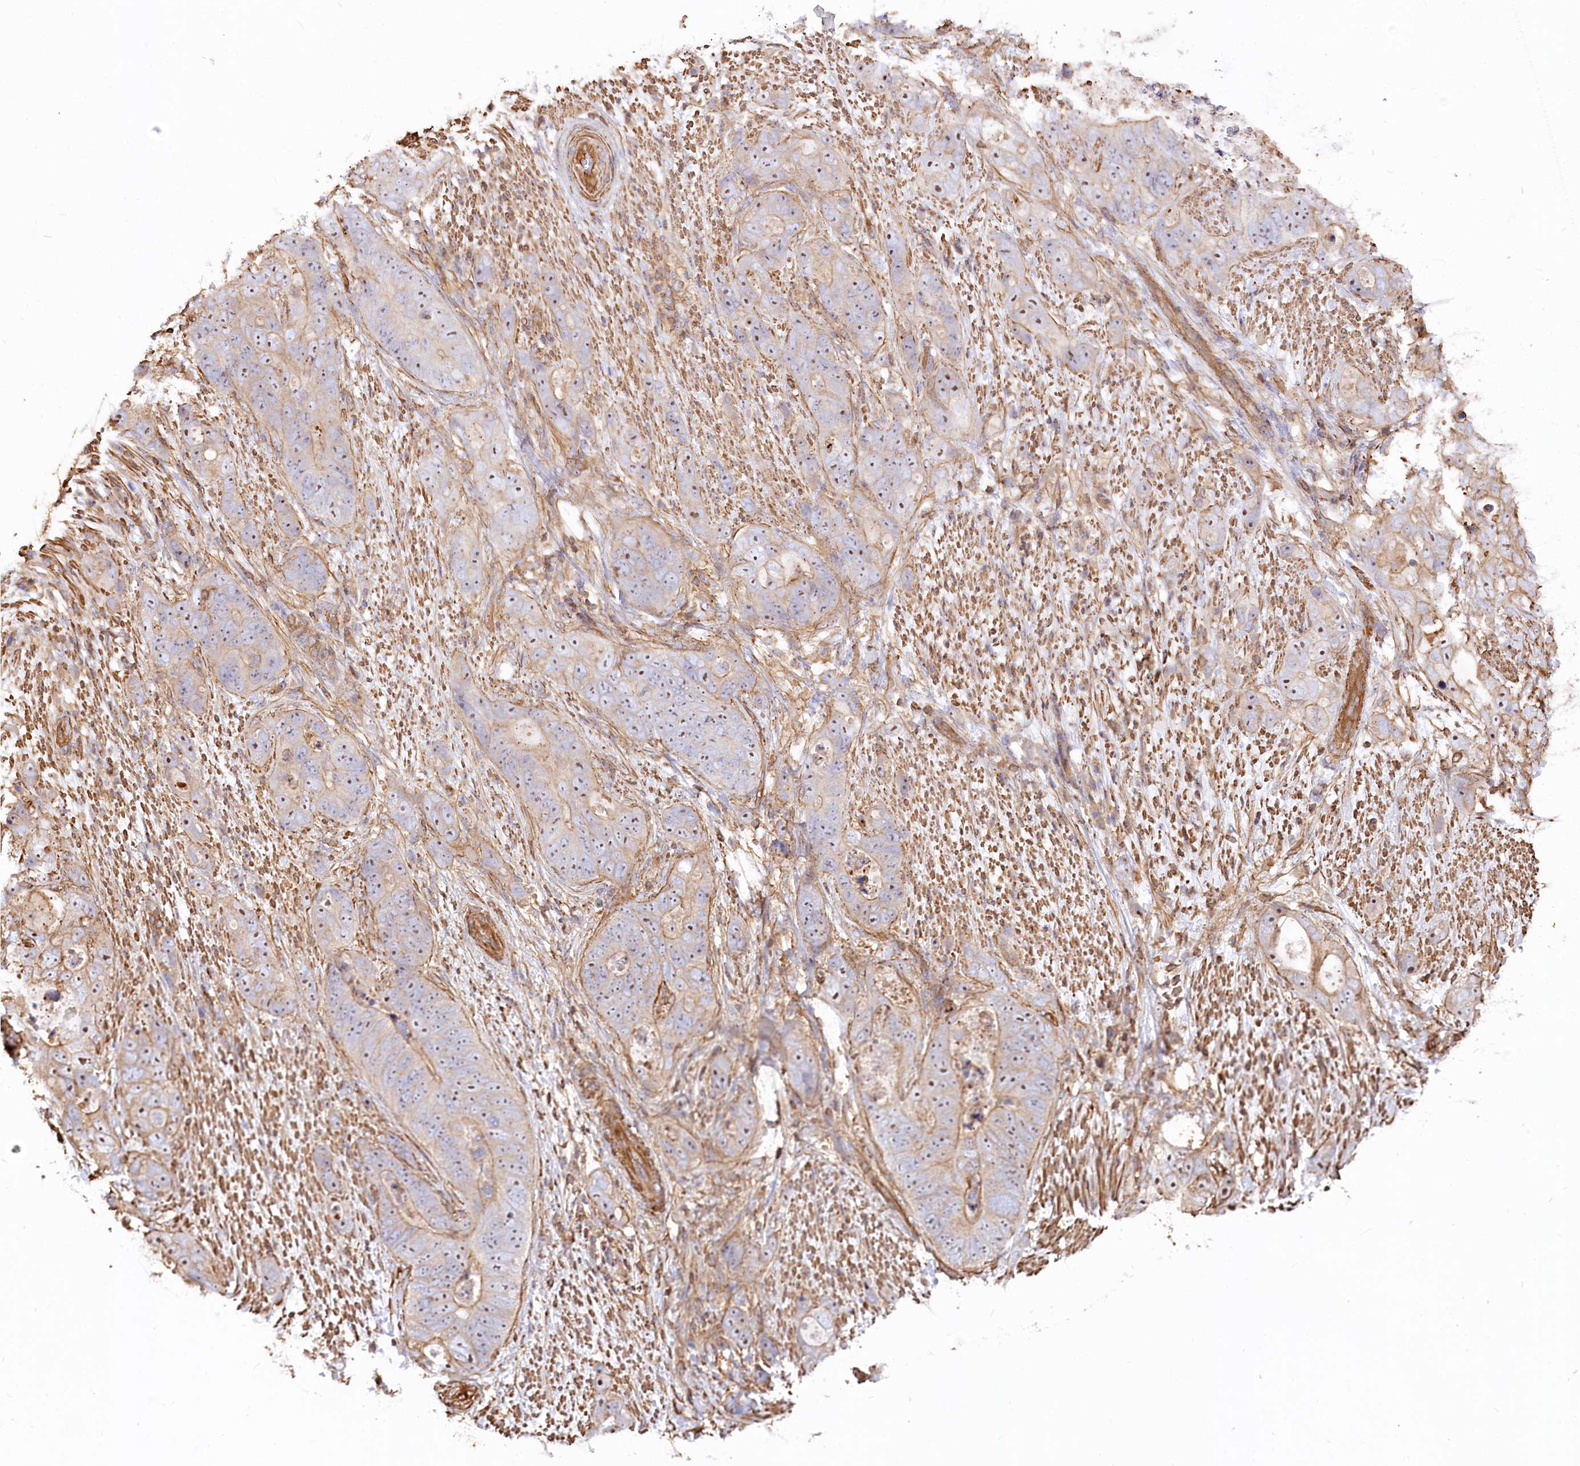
{"staining": {"intensity": "moderate", "quantity": "25%-75%", "location": "cytoplasmic/membranous,nuclear"}, "tissue": "stomach cancer", "cell_type": "Tumor cells", "image_type": "cancer", "snomed": [{"axis": "morphology", "description": "Adenocarcinoma, NOS"}, {"axis": "topography", "description": "Stomach"}], "caption": "Immunohistochemistry staining of stomach cancer, which demonstrates medium levels of moderate cytoplasmic/membranous and nuclear positivity in about 25%-75% of tumor cells indicating moderate cytoplasmic/membranous and nuclear protein staining. The staining was performed using DAB (brown) for protein detection and nuclei were counterstained in hematoxylin (blue).", "gene": "WDR36", "patient": {"sex": "female", "age": 89}}